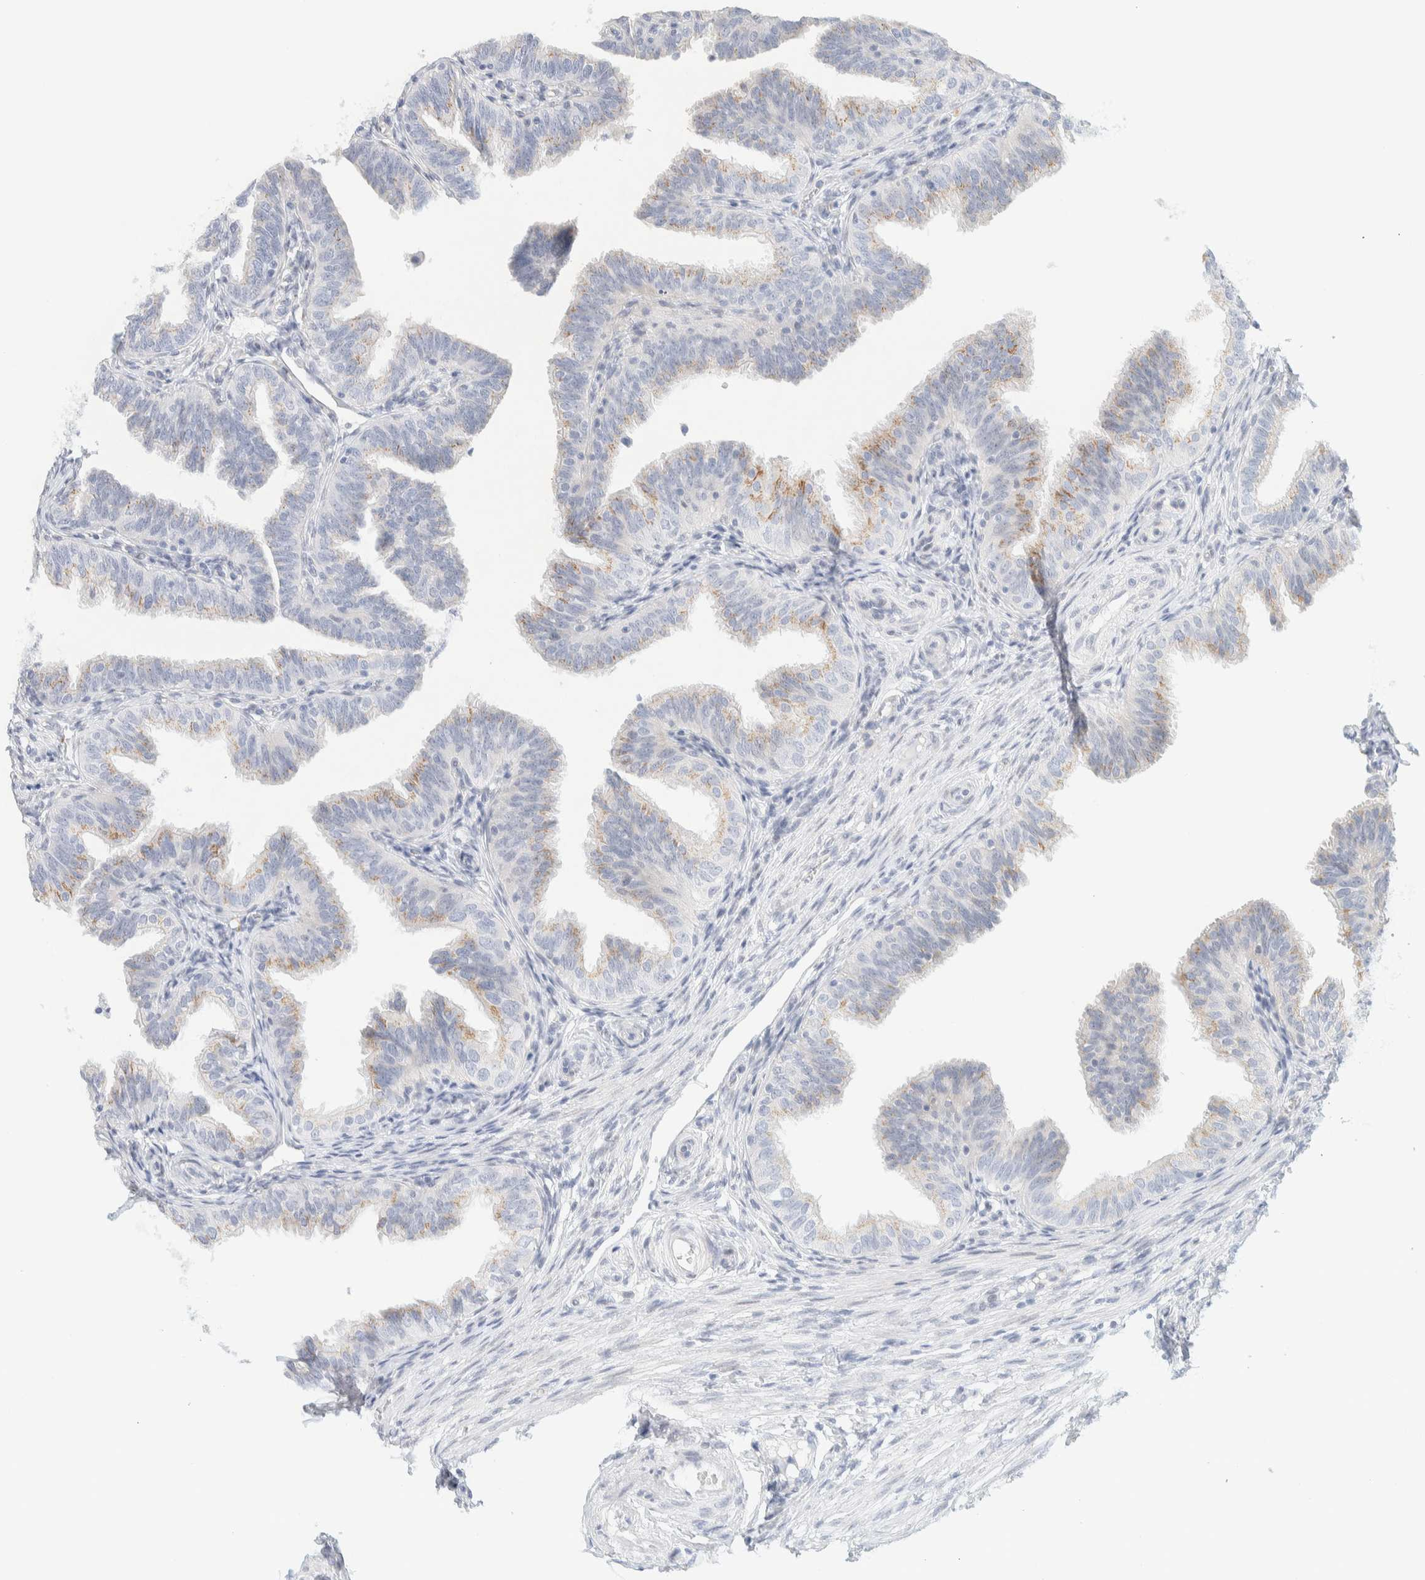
{"staining": {"intensity": "weak", "quantity": "25%-75%", "location": "cytoplasmic/membranous"}, "tissue": "fallopian tube", "cell_type": "Glandular cells", "image_type": "normal", "snomed": [{"axis": "morphology", "description": "Normal tissue, NOS"}, {"axis": "topography", "description": "Fallopian tube"}], "caption": "Approximately 25%-75% of glandular cells in unremarkable fallopian tube demonstrate weak cytoplasmic/membranous protein staining as visualized by brown immunohistochemical staining.", "gene": "SPNS3", "patient": {"sex": "female", "age": 35}}